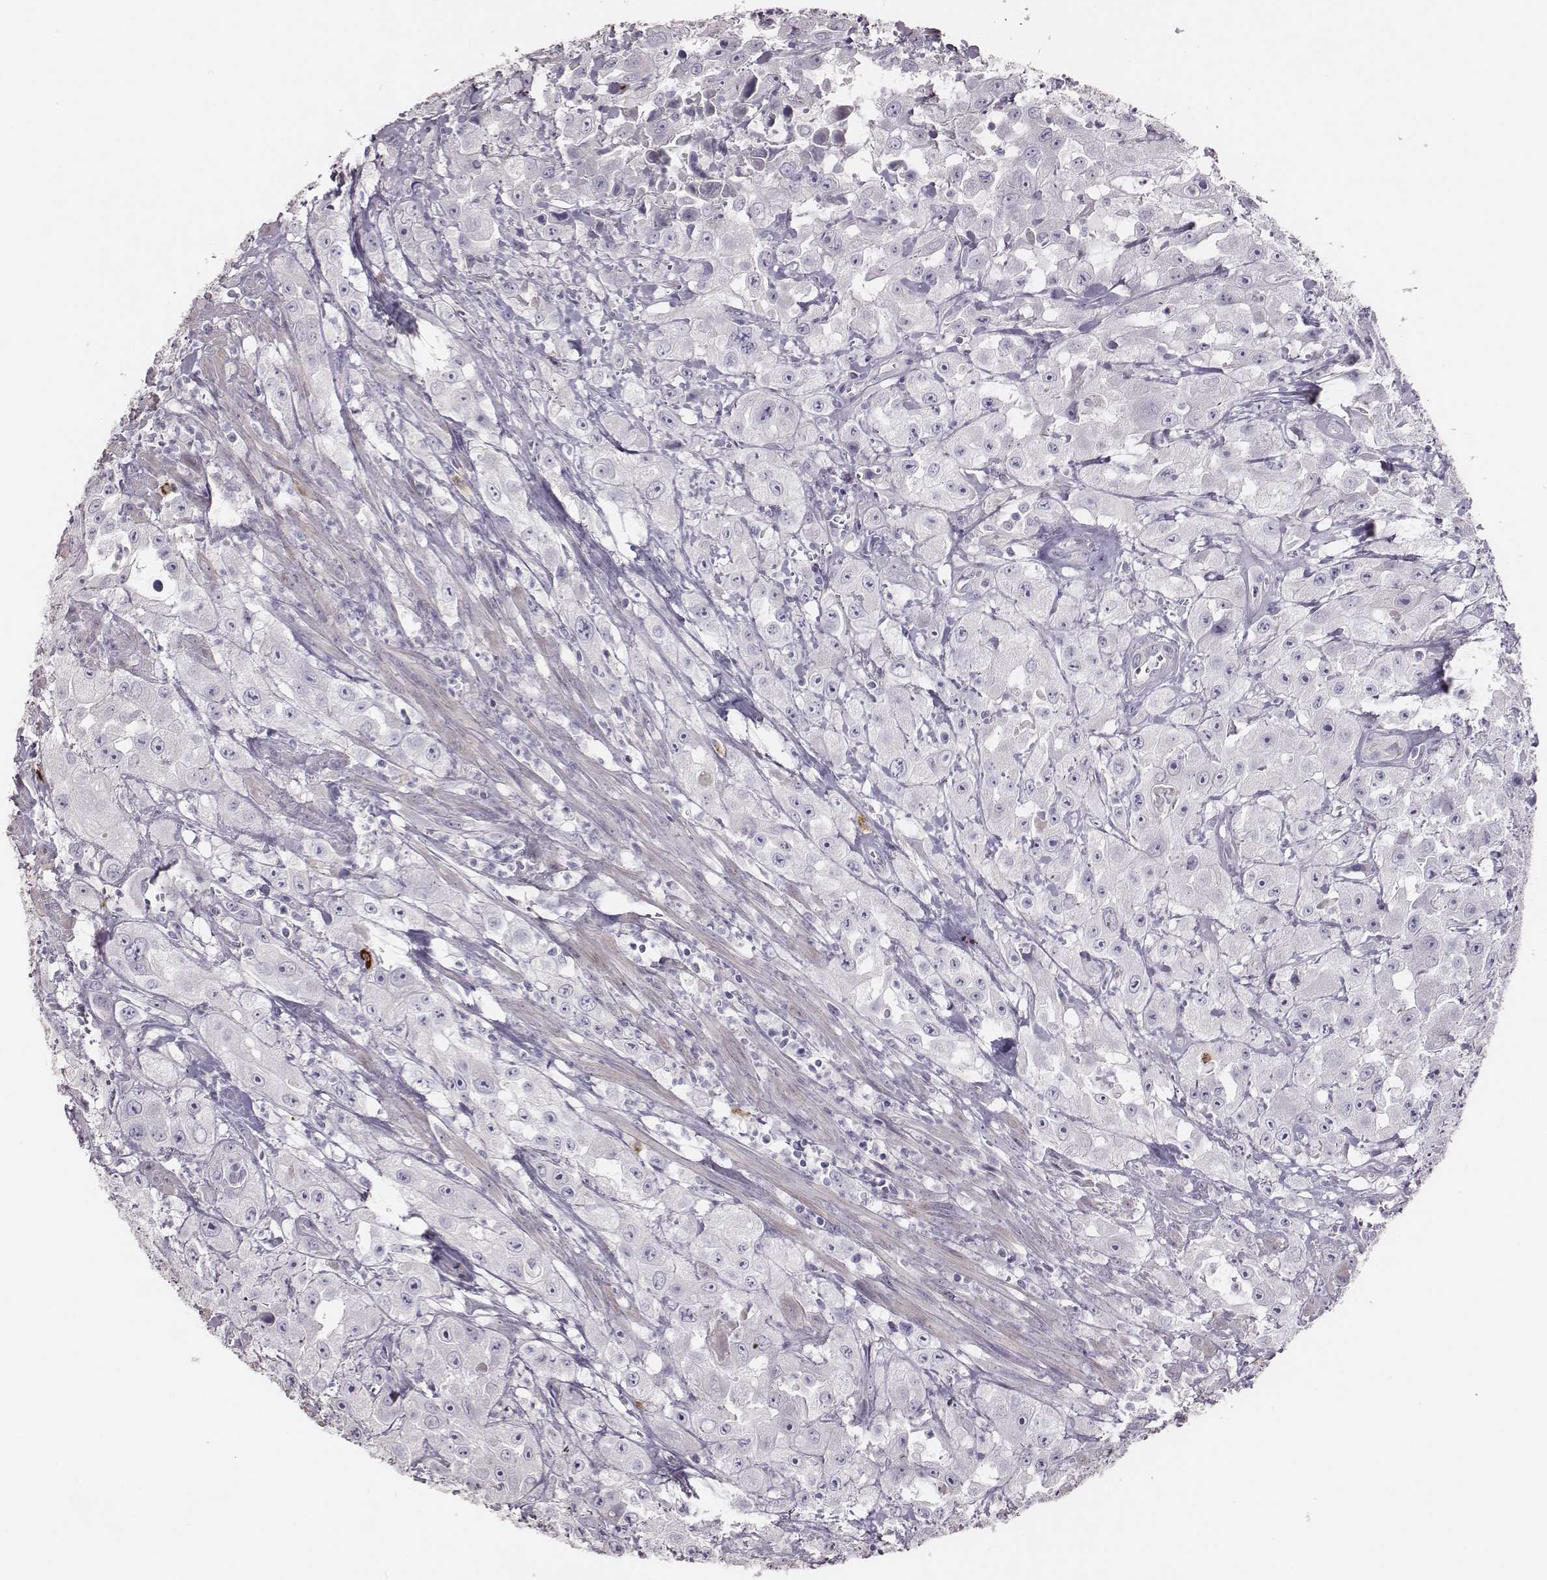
{"staining": {"intensity": "negative", "quantity": "none", "location": "none"}, "tissue": "urothelial cancer", "cell_type": "Tumor cells", "image_type": "cancer", "snomed": [{"axis": "morphology", "description": "Urothelial carcinoma, High grade"}, {"axis": "topography", "description": "Urinary bladder"}], "caption": "The histopathology image shows no staining of tumor cells in high-grade urothelial carcinoma.", "gene": "P2RY10", "patient": {"sex": "male", "age": 79}}